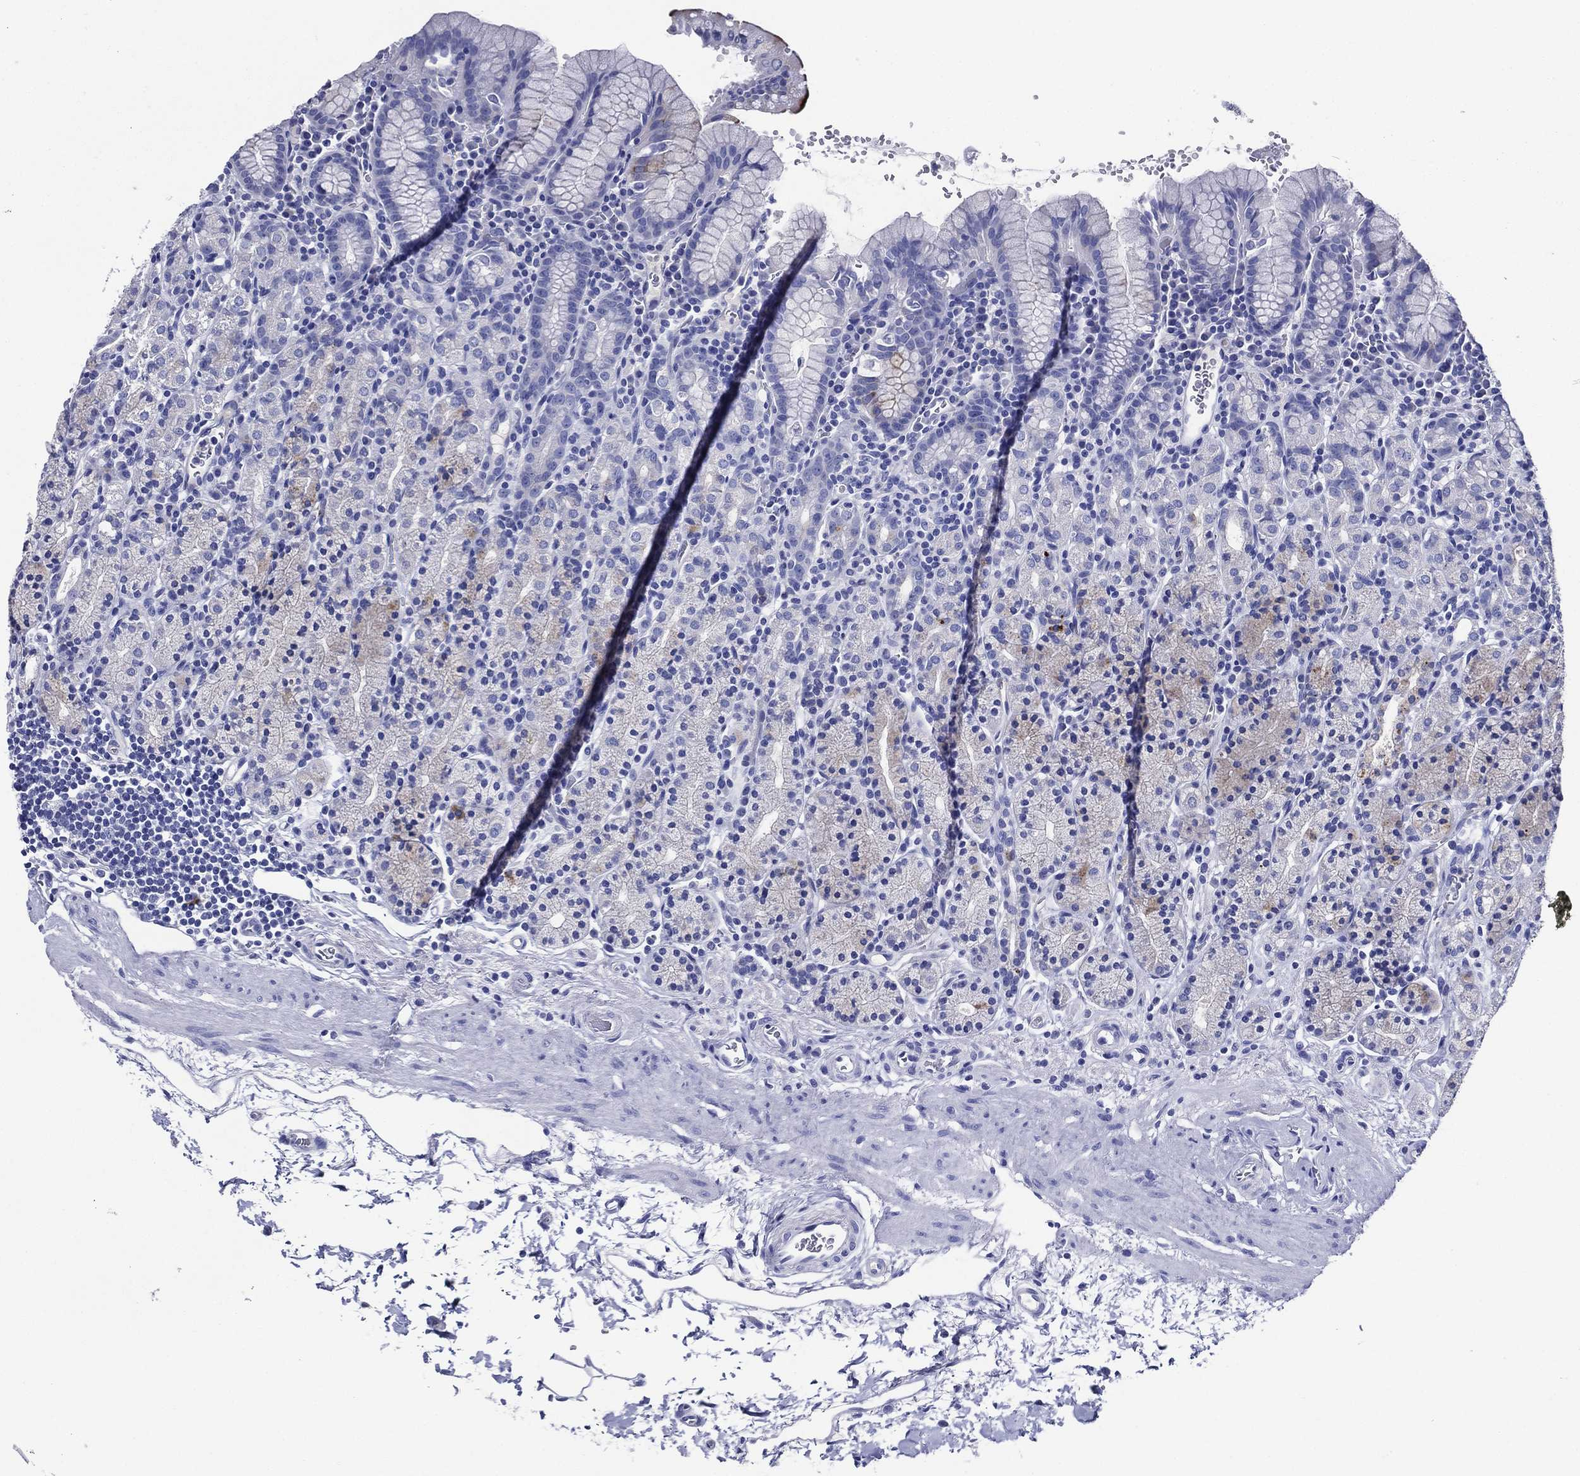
{"staining": {"intensity": "negative", "quantity": "none", "location": "none"}, "tissue": "stomach", "cell_type": "Glandular cells", "image_type": "normal", "snomed": [{"axis": "morphology", "description": "Normal tissue, NOS"}, {"axis": "topography", "description": "Stomach, upper"}, {"axis": "topography", "description": "Stomach"}], "caption": "The micrograph displays no significant staining in glandular cells of stomach. Brightfield microscopy of immunohistochemistry stained with DAB (brown) and hematoxylin (blue), captured at high magnification.", "gene": "ACE2", "patient": {"sex": "male", "age": 62}}